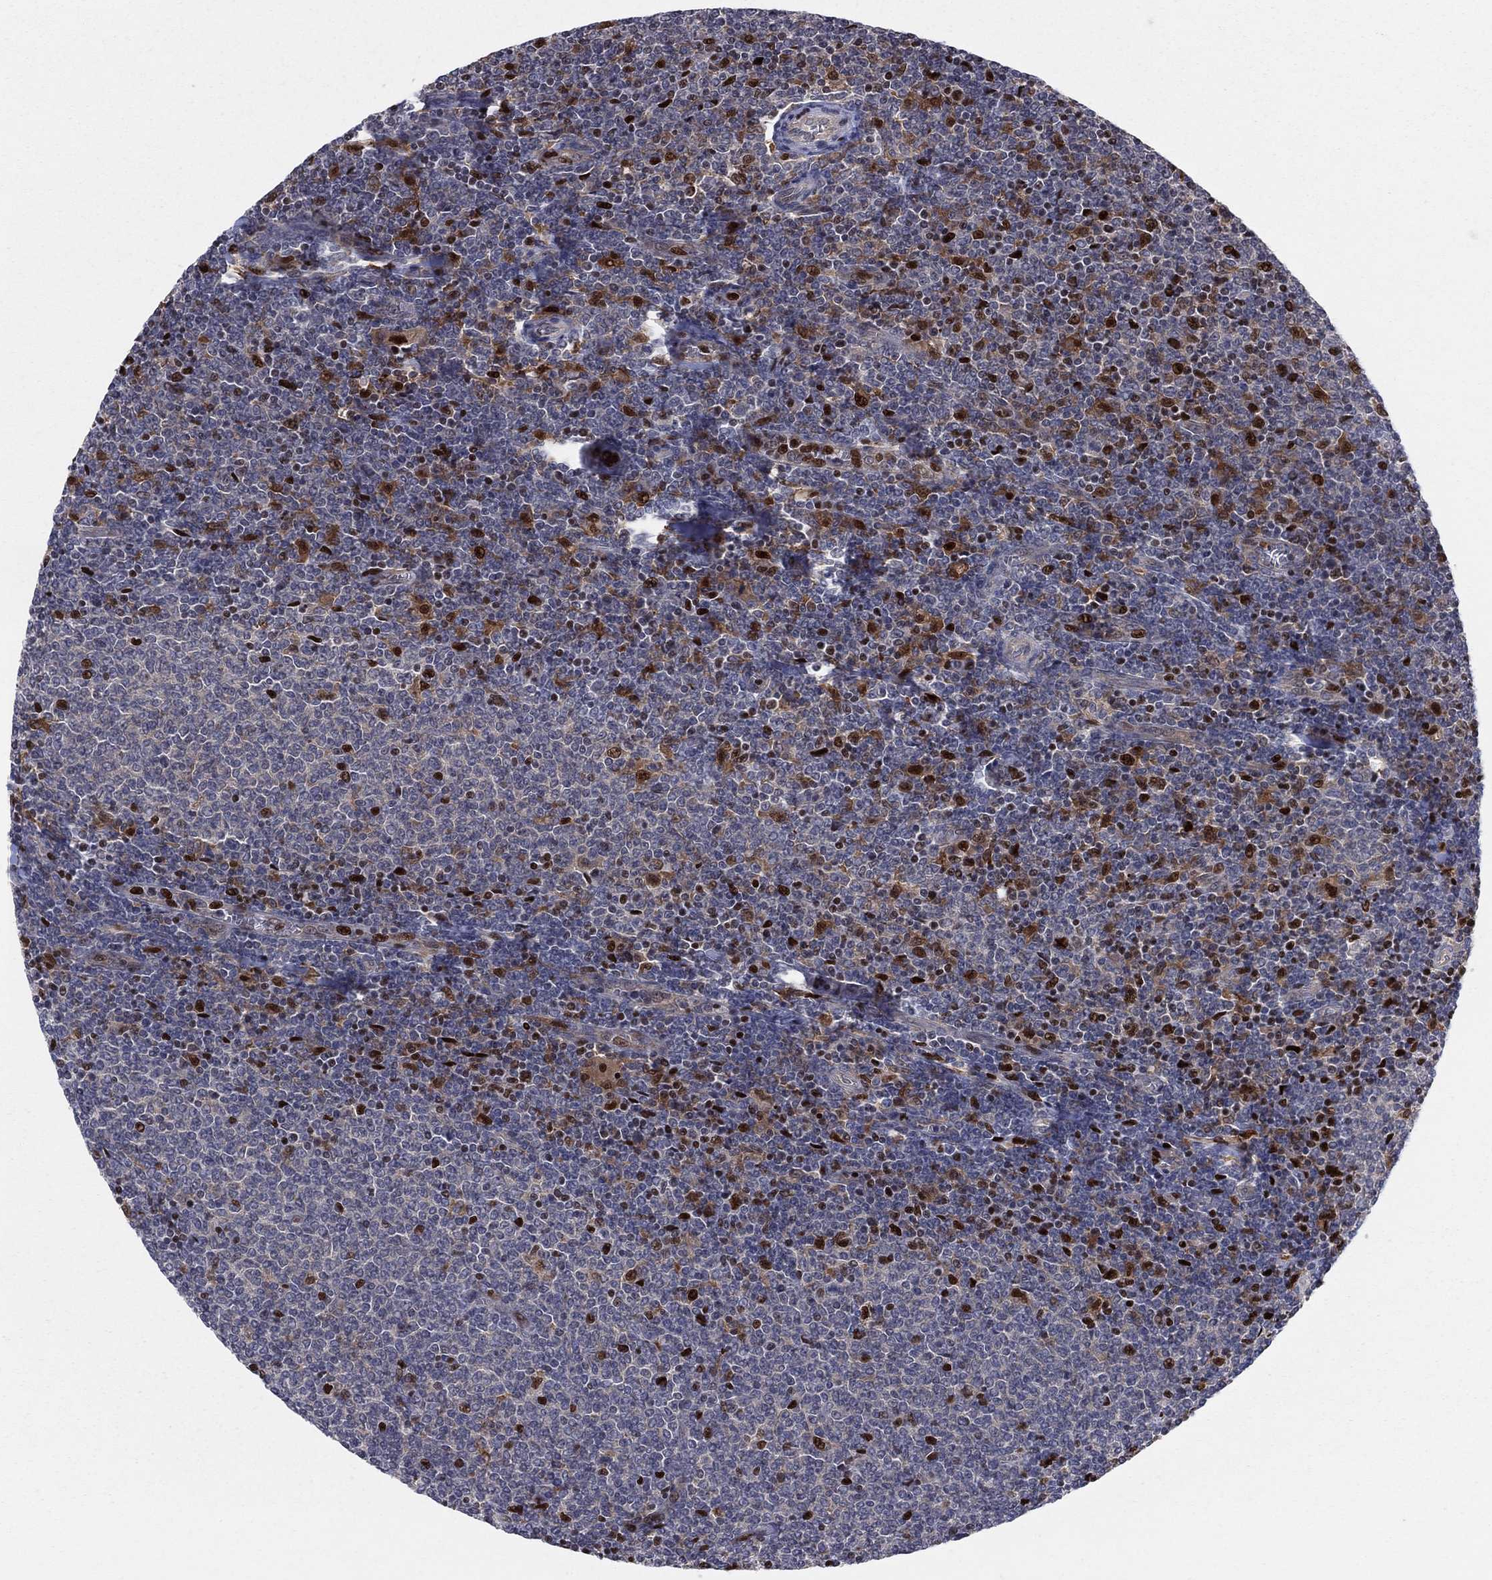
{"staining": {"intensity": "strong", "quantity": "<25%", "location": "nuclear"}, "tissue": "lymphoma", "cell_type": "Tumor cells", "image_type": "cancer", "snomed": [{"axis": "morphology", "description": "Malignant lymphoma, non-Hodgkin's type, Low grade"}, {"axis": "topography", "description": "Lymph node"}], "caption": "Human low-grade malignant lymphoma, non-Hodgkin's type stained with a brown dye shows strong nuclear positive expression in approximately <25% of tumor cells.", "gene": "ZNHIT3", "patient": {"sex": "male", "age": 52}}